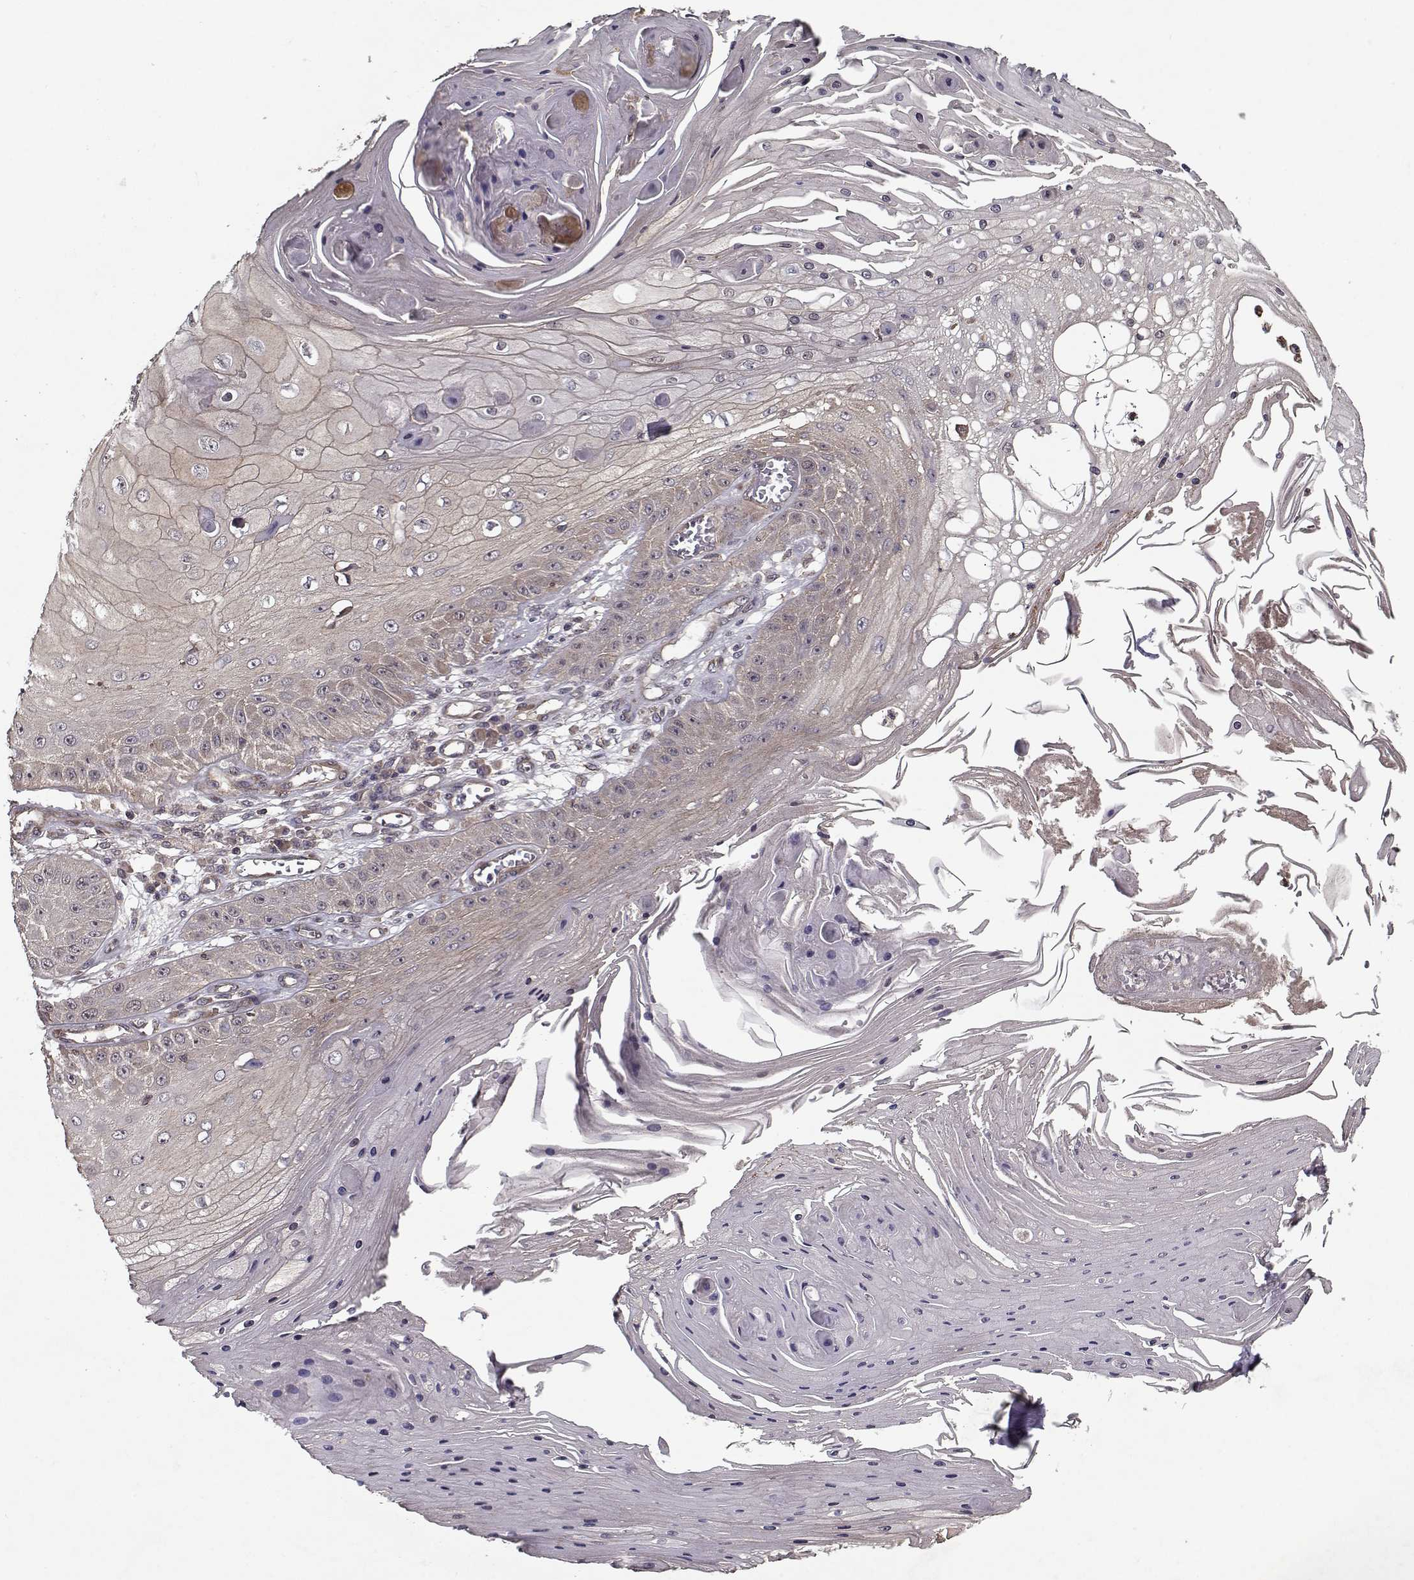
{"staining": {"intensity": "negative", "quantity": "none", "location": "none"}, "tissue": "skin cancer", "cell_type": "Tumor cells", "image_type": "cancer", "snomed": [{"axis": "morphology", "description": "Squamous cell carcinoma, NOS"}, {"axis": "topography", "description": "Skin"}], "caption": "Immunohistochemical staining of human skin cancer (squamous cell carcinoma) shows no significant positivity in tumor cells.", "gene": "PPP1R12A", "patient": {"sex": "male", "age": 70}}